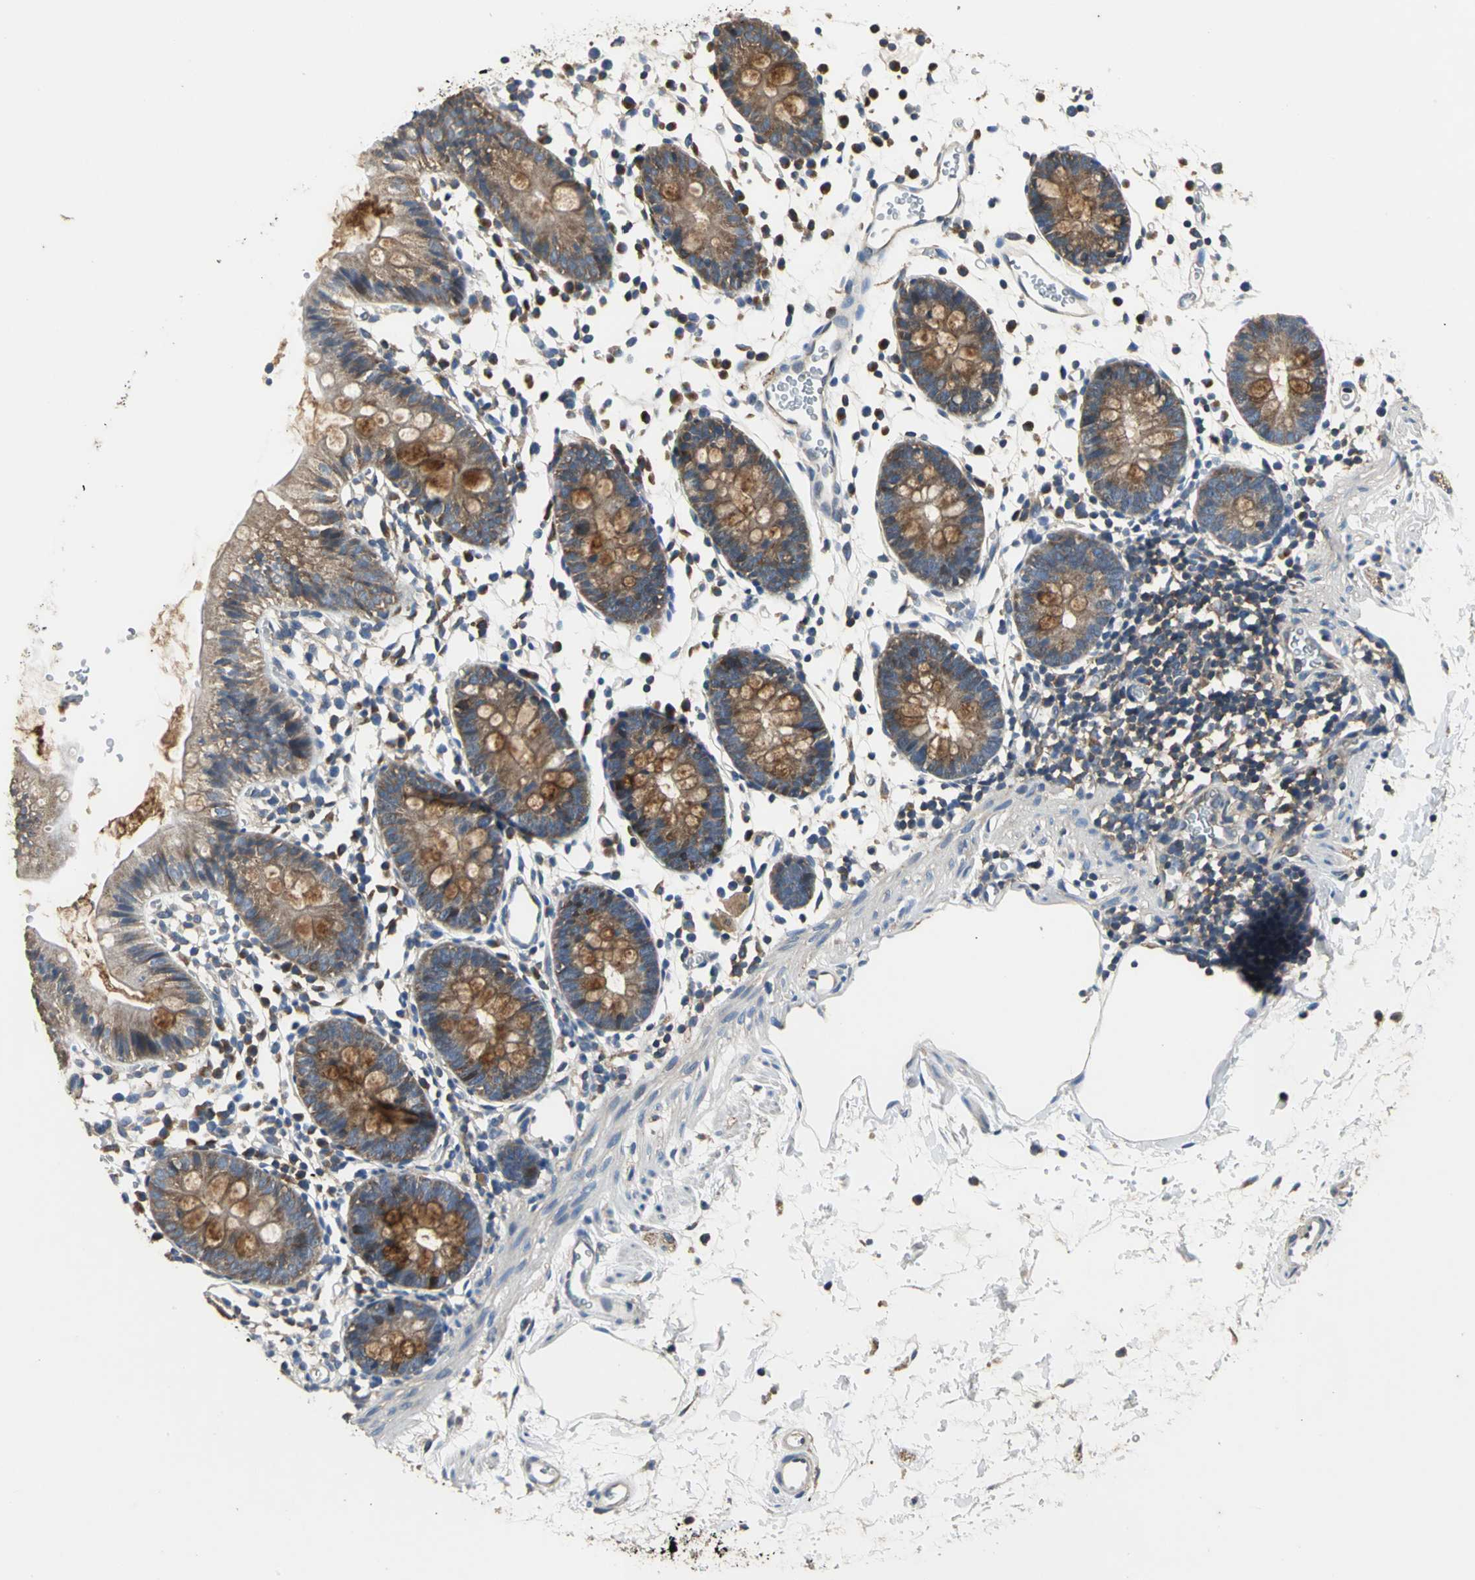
{"staining": {"intensity": "negative", "quantity": "none", "location": "none"}, "tissue": "colon", "cell_type": "Endothelial cells", "image_type": "normal", "snomed": [{"axis": "morphology", "description": "Normal tissue, NOS"}, {"axis": "topography", "description": "Colon"}], "caption": "Protein analysis of unremarkable colon shows no significant staining in endothelial cells.", "gene": "IRF3", "patient": {"sex": "male", "age": 14}}